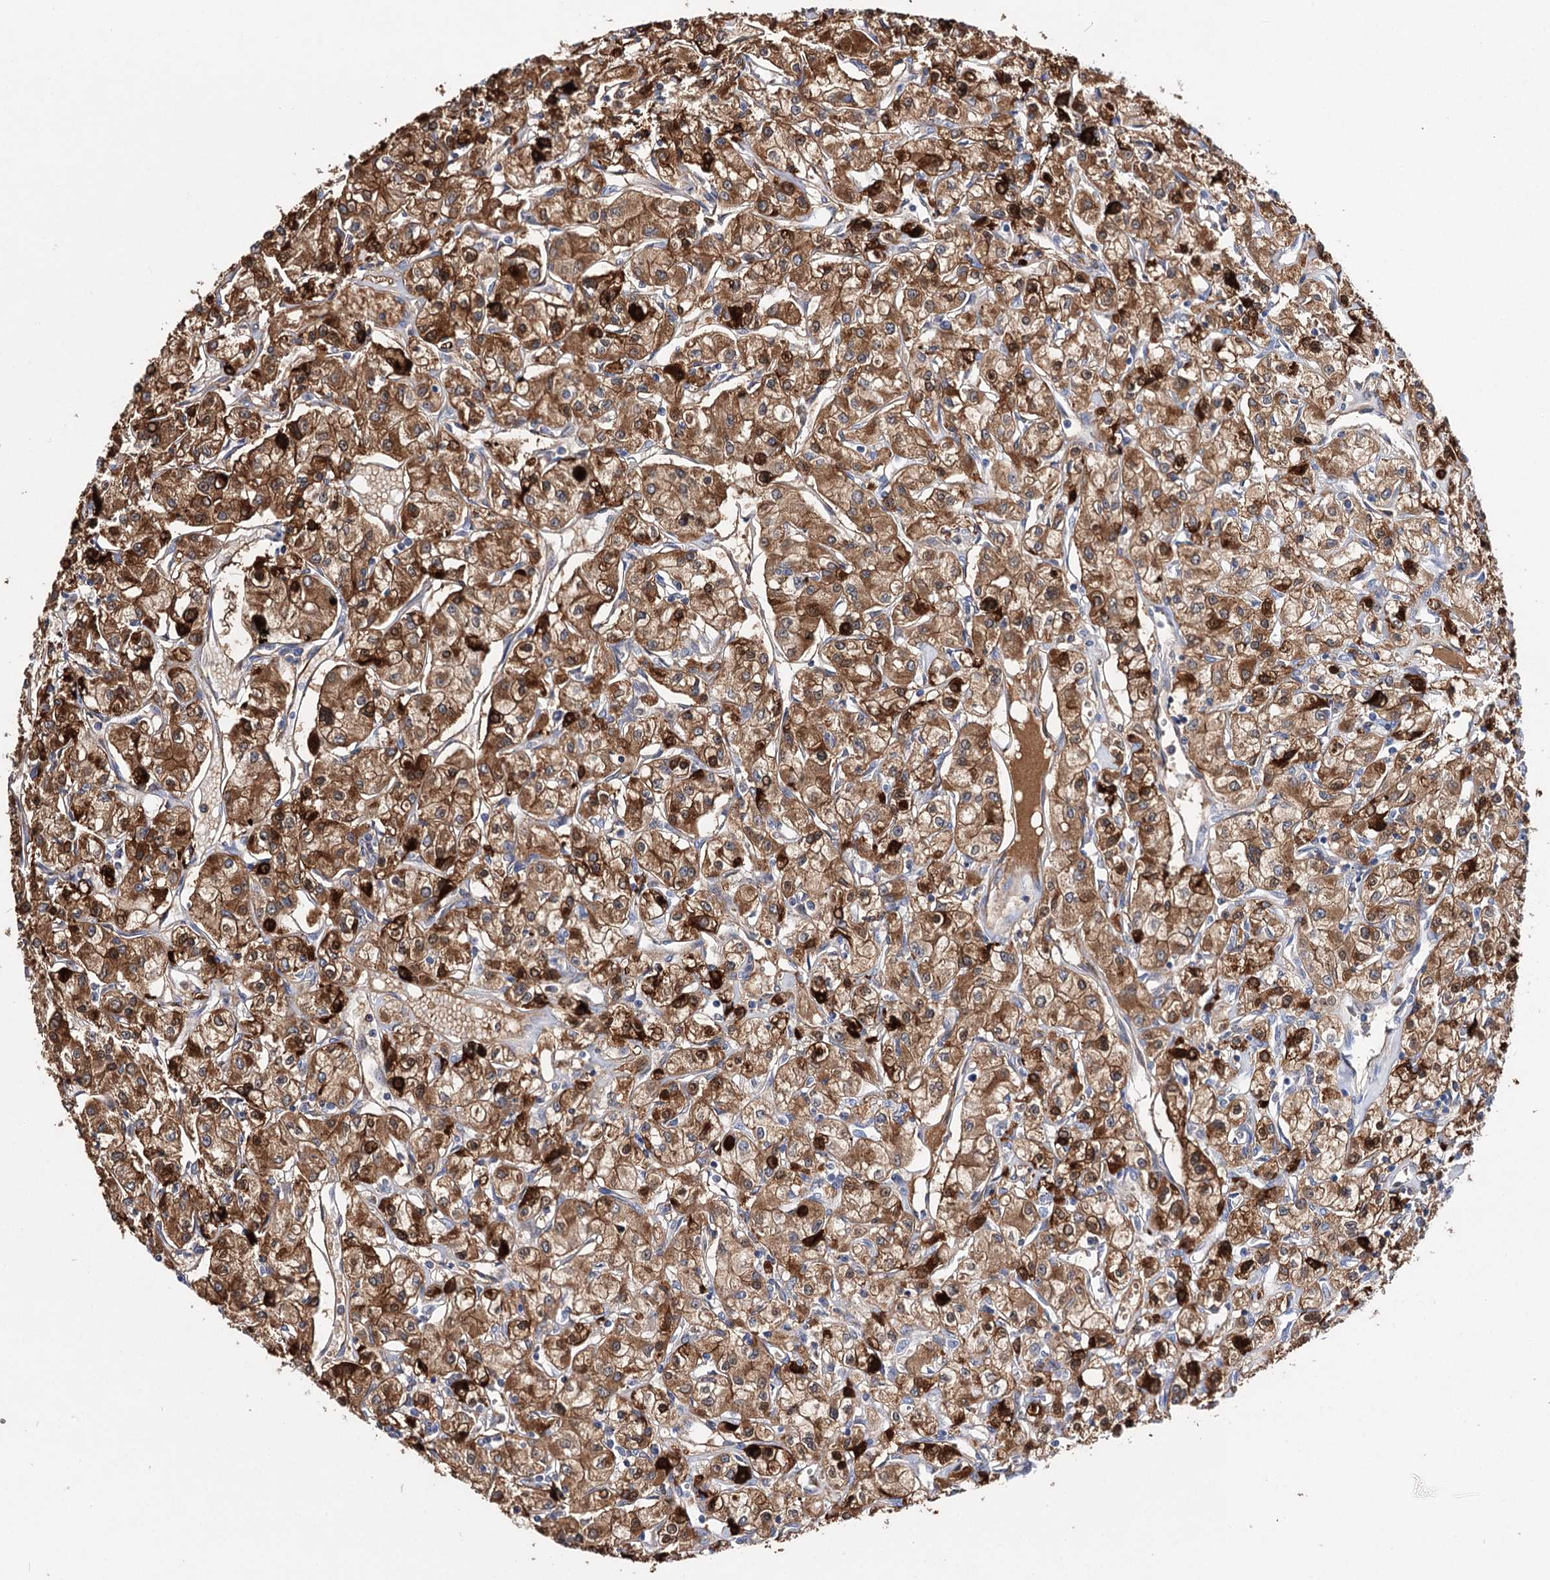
{"staining": {"intensity": "strong", "quantity": ">75%", "location": "cytoplasmic/membranous"}, "tissue": "renal cancer", "cell_type": "Tumor cells", "image_type": "cancer", "snomed": [{"axis": "morphology", "description": "Adenocarcinoma, NOS"}, {"axis": "topography", "description": "Kidney"}], "caption": "This histopathology image reveals immunohistochemistry staining of human renal cancer (adenocarcinoma), with high strong cytoplasmic/membranous positivity in about >75% of tumor cells.", "gene": "CFAP46", "patient": {"sex": "female", "age": 59}}